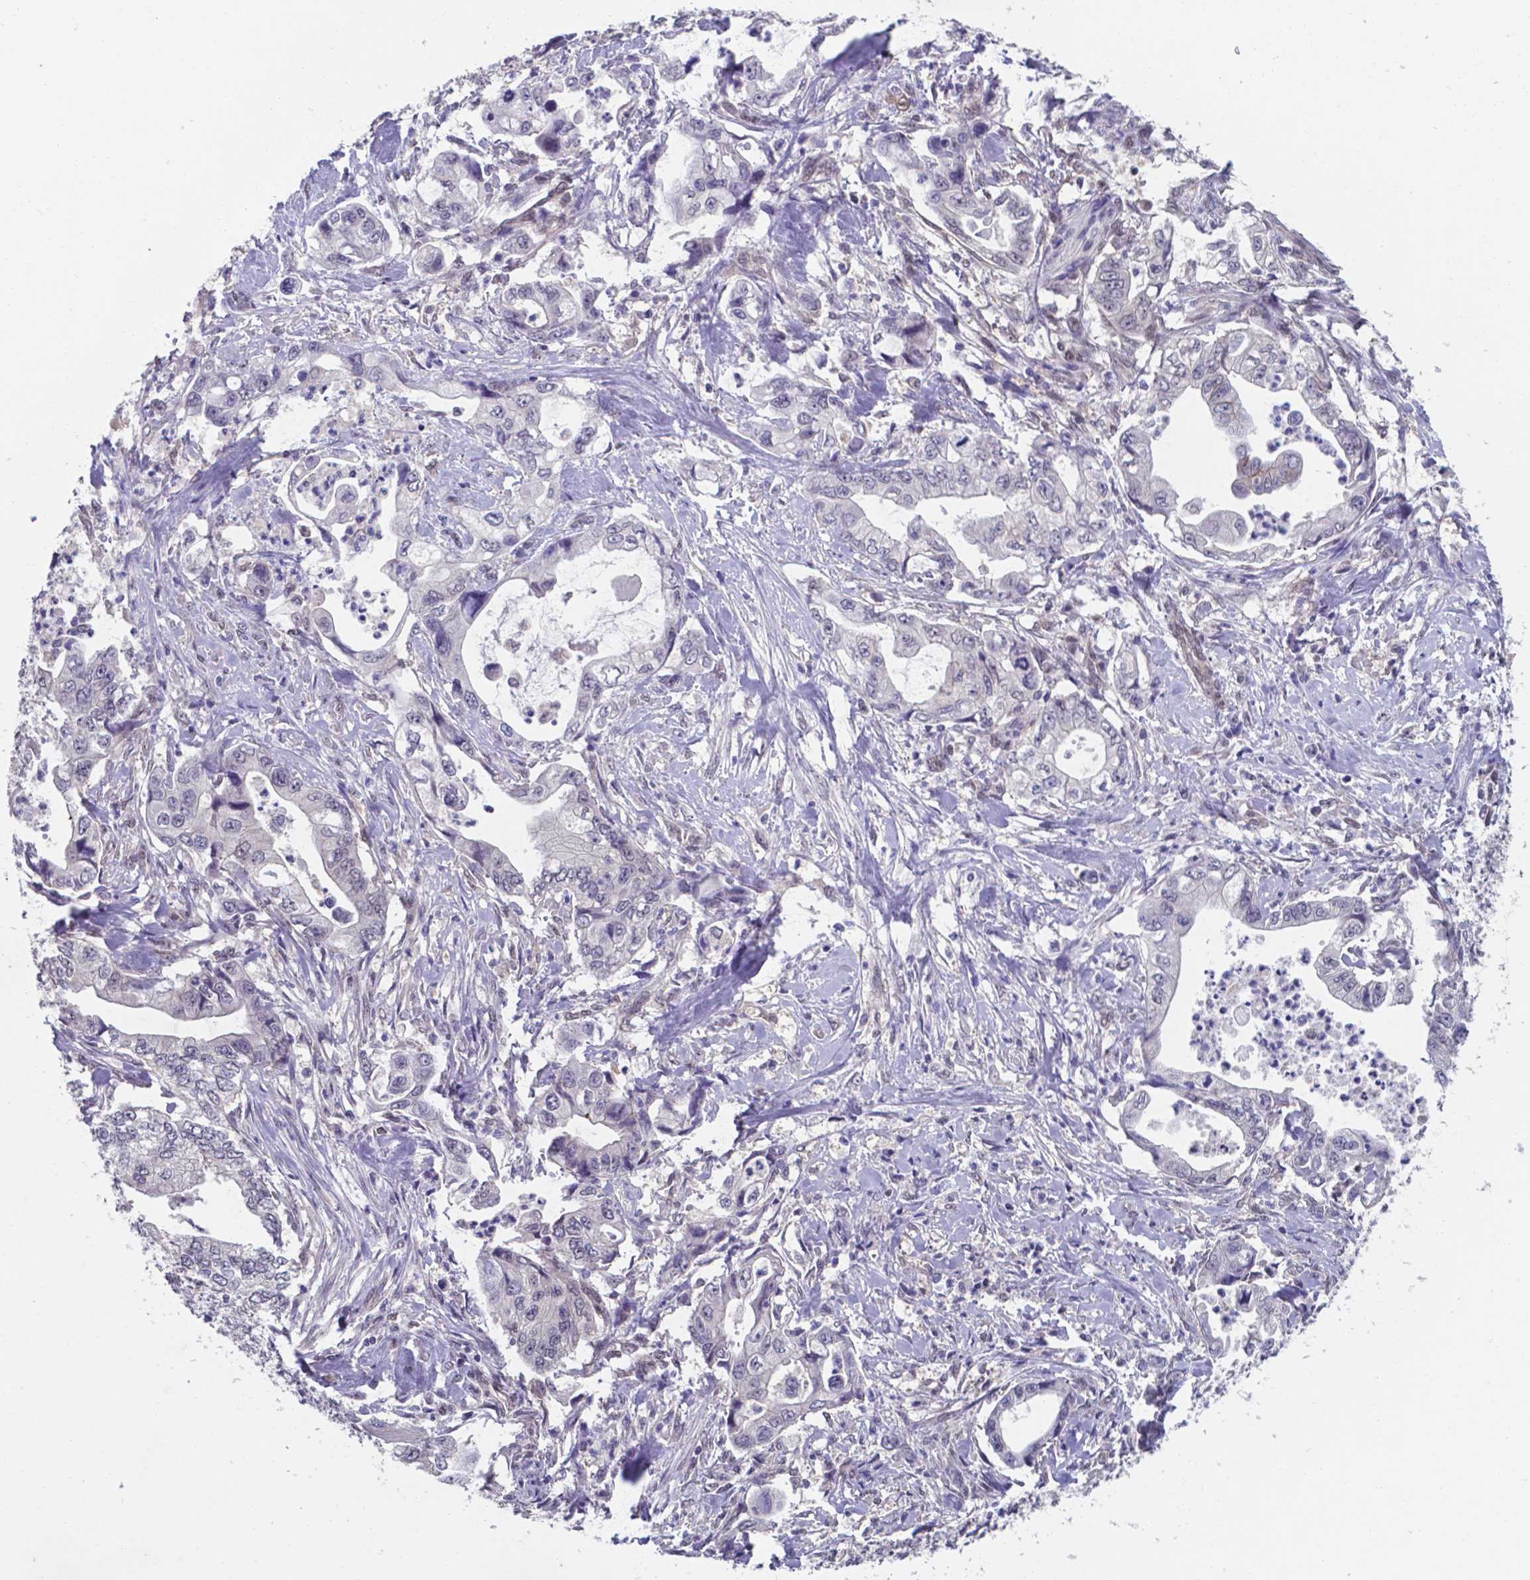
{"staining": {"intensity": "negative", "quantity": "none", "location": "none"}, "tissue": "stomach cancer", "cell_type": "Tumor cells", "image_type": "cancer", "snomed": [{"axis": "morphology", "description": "Adenocarcinoma, NOS"}, {"axis": "topography", "description": "Pancreas"}, {"axis": "topography", "description": "Stomach, upper"}], "caption": "There is no significant expression in tumor cells of adenocarcinoma (stomach).", "gene": "UBE2E2", "patient": {"sex": "male", "age": 77}}